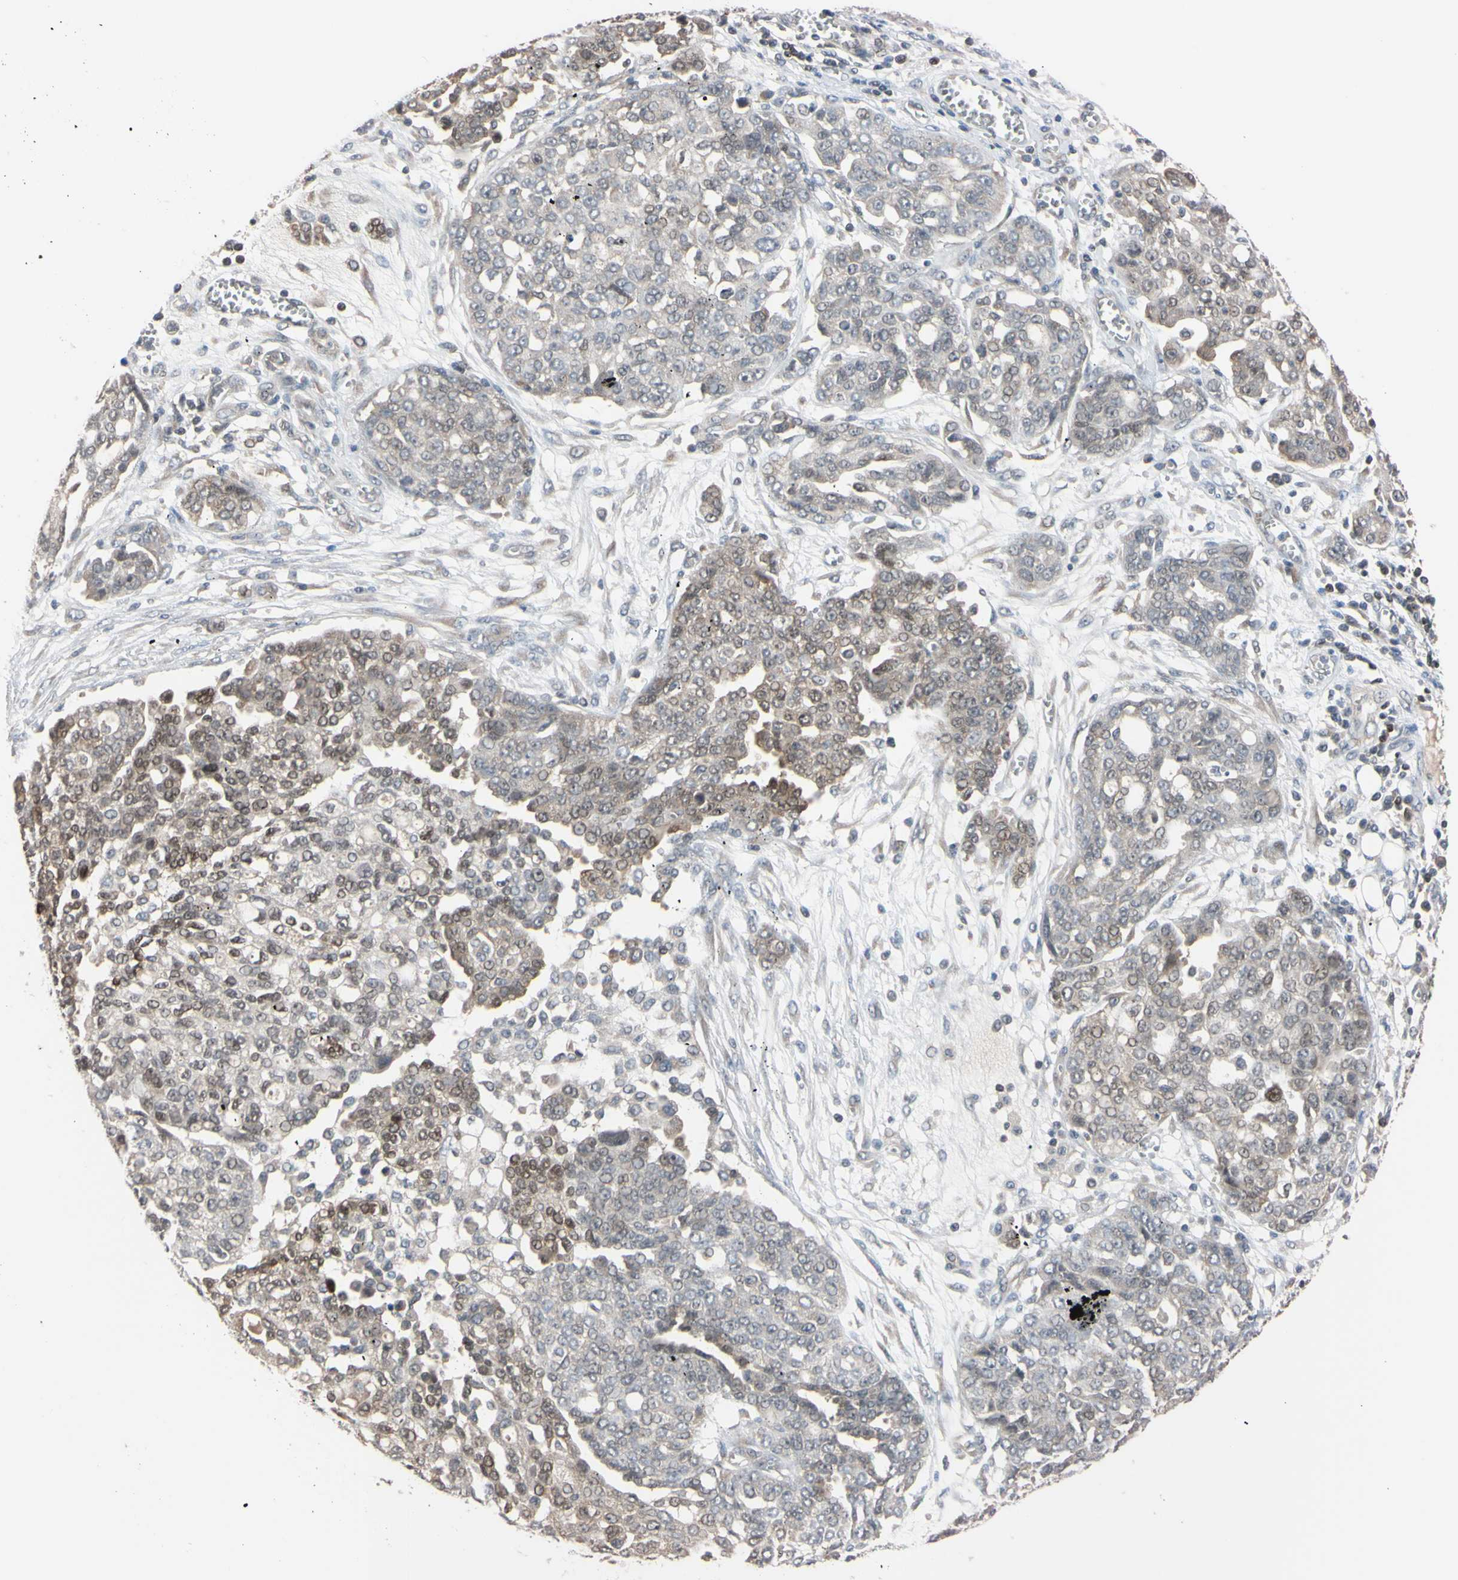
{"staining": {"intensity": "weak", "quantity": "25%-75%", "location": "cytoplasmic/membranous"}, "tissue": "ovarian cancer", "cell_type": "Tumor cells", "image_type": "cancer", "snomed": [{"axis": "morphology", "description": "Cystadenocarcinoma, serous, NOS"}, {"axis": "topography", "description": "Soft tissue"}, {"axis": "topography", "description": "Ovary"}], "caption": "Immunohistochemistry staining of ovarian cancer (serous cystadenocarcinoma), which exhibits low levels of weak cytoplasmic/membranous staining in approximately 25%-75% of tumor cells indicating weak cytoplasmic/membranous protein staining. The staining was performed using DAB (3,3'-diaminobenzidine) (brown) for protein detection and nuclei were counterstained in hematoxylin (blue).", "gene": "UBE2I", "patient": {"sex": "female", "age": 57}}